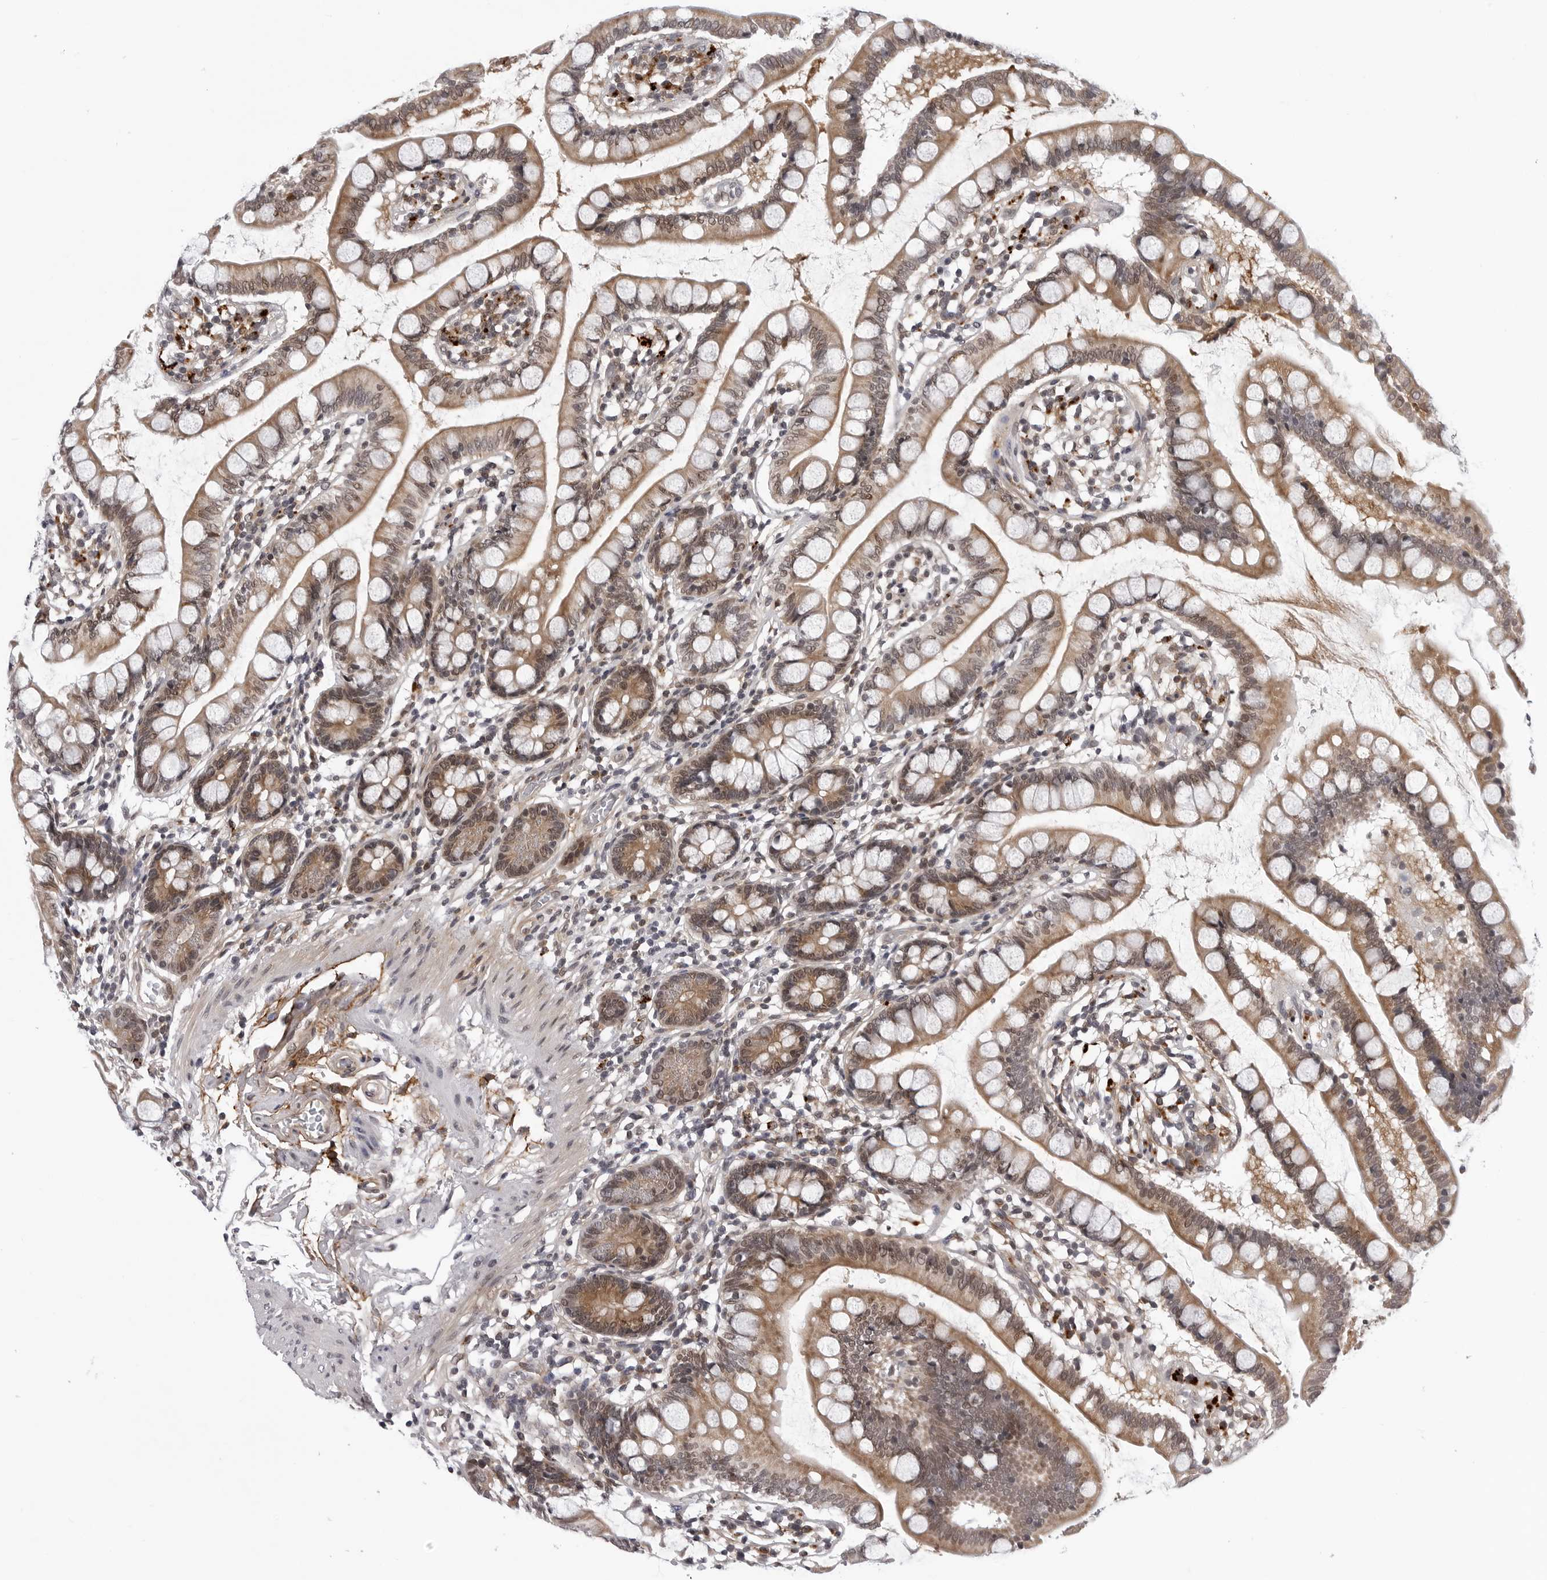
{"staining": {"intensity": "moderate", "quantity": ">75%", "location": "cytoplasmic/membranous,nuclear"}, "tissue": "small intestine", "cell_type": "Glandular cells", "image_type": "normal", "snomed": [{"axis": "morphology", "description": "Normal tissue, NOS"}, {"axis": "topography", "description": "Small intestine"}], "caption": "IHC (DAB) staining of unremarkable human small intestine demonstrates moderate cytoplasmic/membranous,nuclear protein expression in about >75% of glandular cells.", "gene": "KIAA1614", "patient": {"sex": "female", "age": 84}}